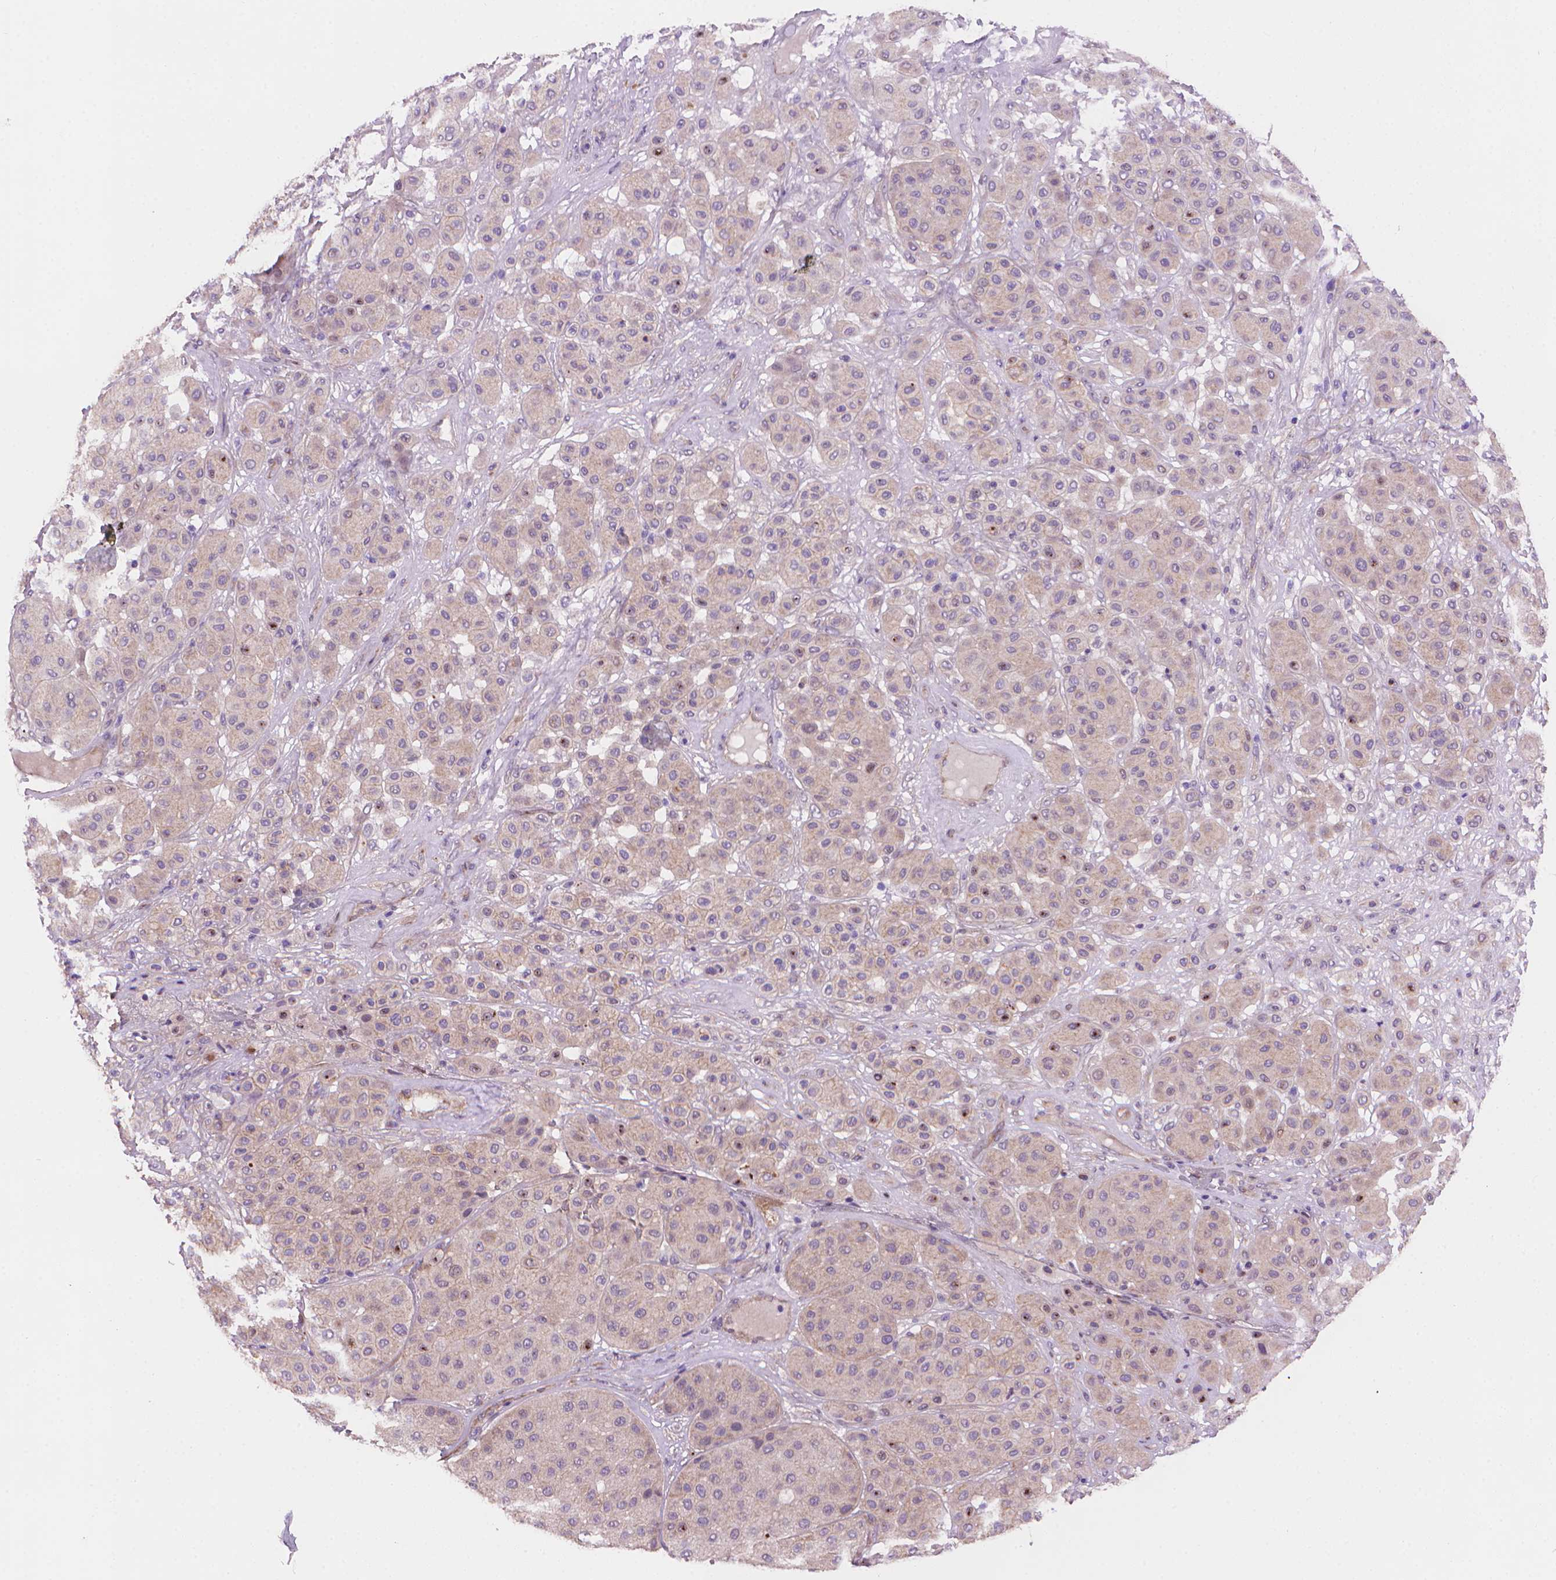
{"staining": {"intensity": "weak", "quantity": "<25%", "location": "cytoplasmic/membranous"}, "tissue": "melanoma", "cell_type": "Tumor cells", "image_type": "cancer", "snomed": [{"axis": "morphology", "description": "Malignant melanoma, Metastatic site"}, {"axis": "topography", "description": "Smooth muscle"}], "caption": "A photomicrograph of human melanoma is negative for staining in tumor cells. Nuclei are stained in blue.", "gene": "AMMECR1", "patient": {"sex": "male", "age": 41}}